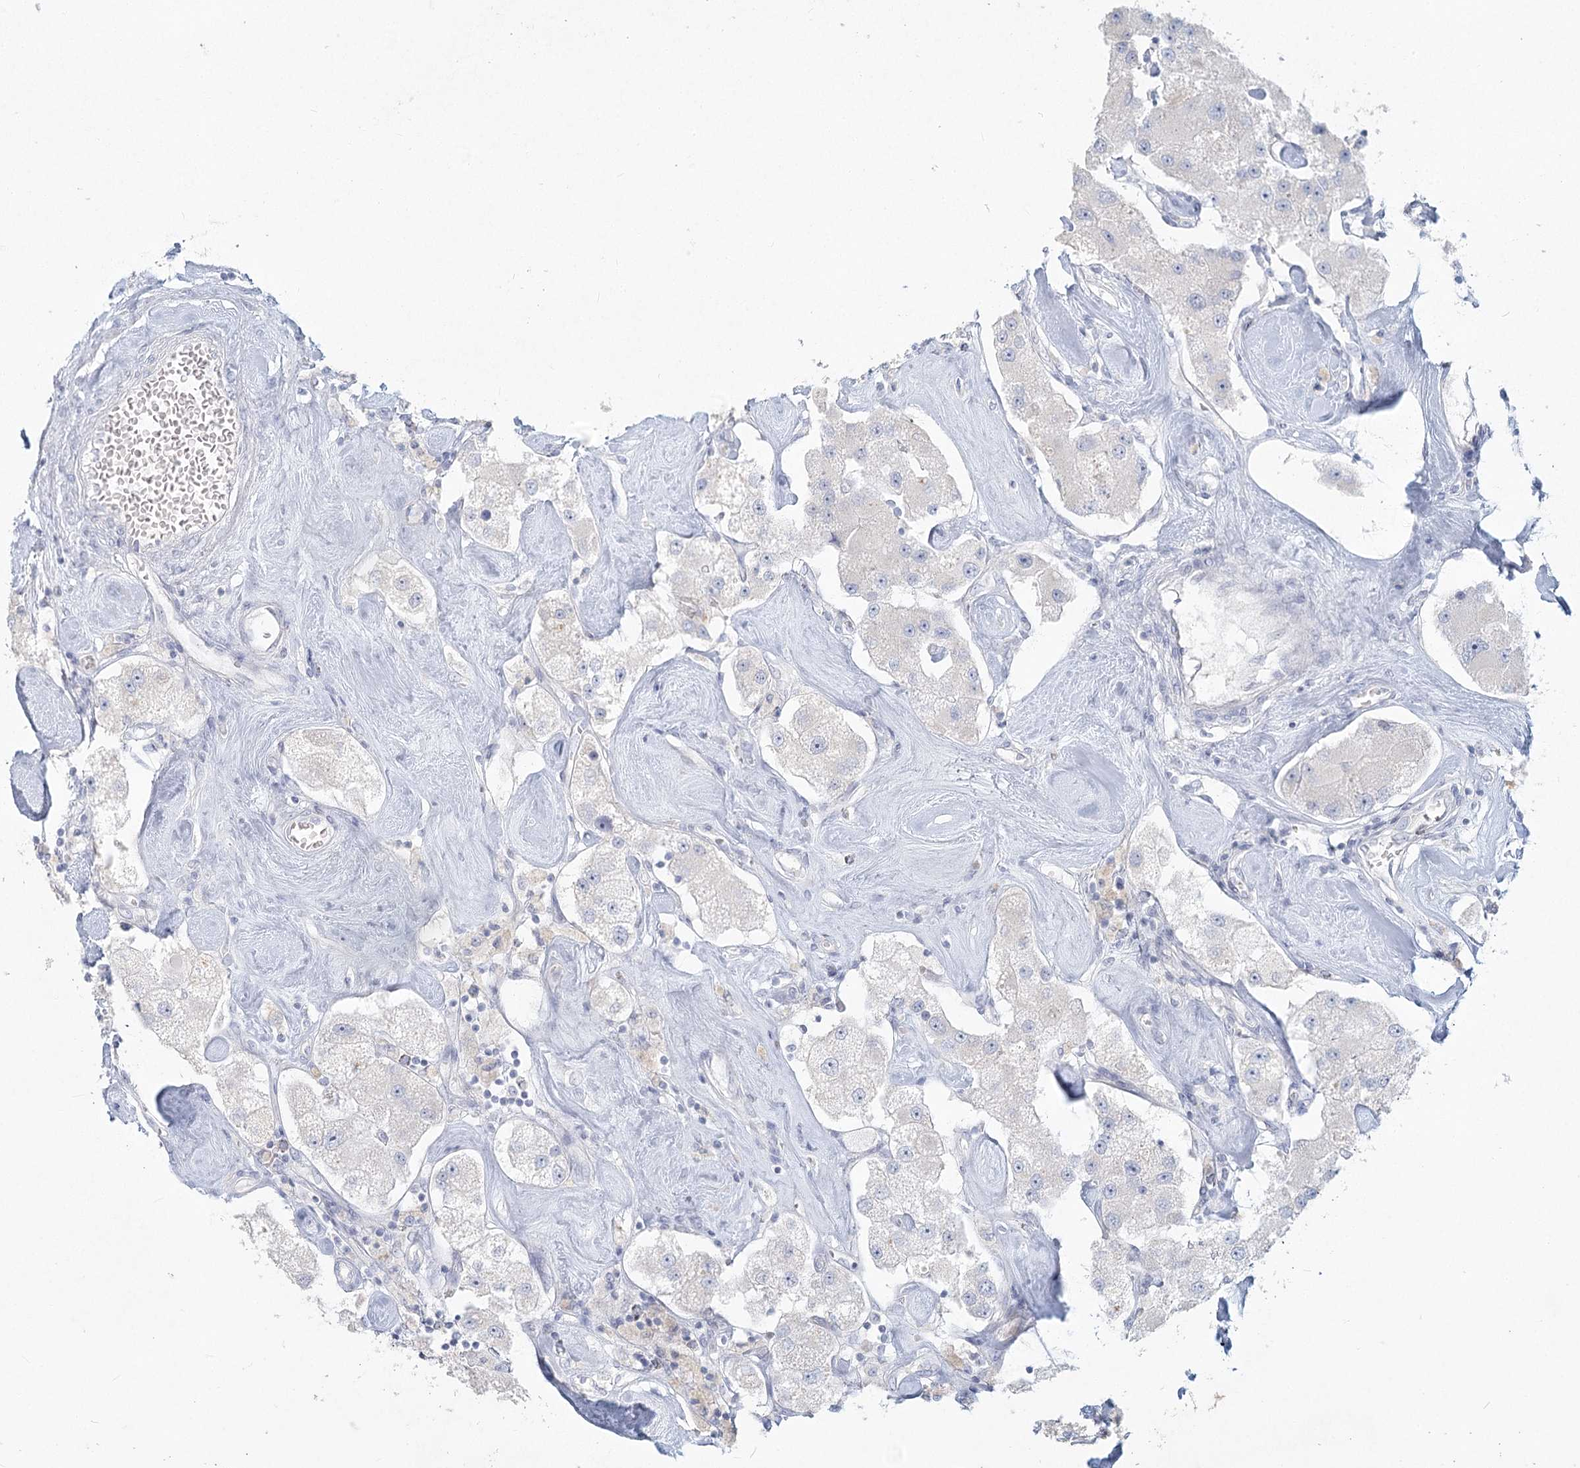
{"staining": {"intensity": "negative", "quantity": "none", "location": "none"}, "tissue": "carcinoid", "cell_type": "Tumor cells", "image_type": "cancer", "snomed": [{"axis": "morphology", "description": "Carcinoid, malignant, NOS"}, {"axis": "topography", "description": "Pancreas"}], "caption": "This histopathology image is of malignant carcinoid stained with immunohistochemistry (IHC) to label a protein in brown with the nuclei are counter-stained blue. There is no expression in tumor cells.", "gene": "LRP2BP", "patient": {"sex": "male", "age": 41}}